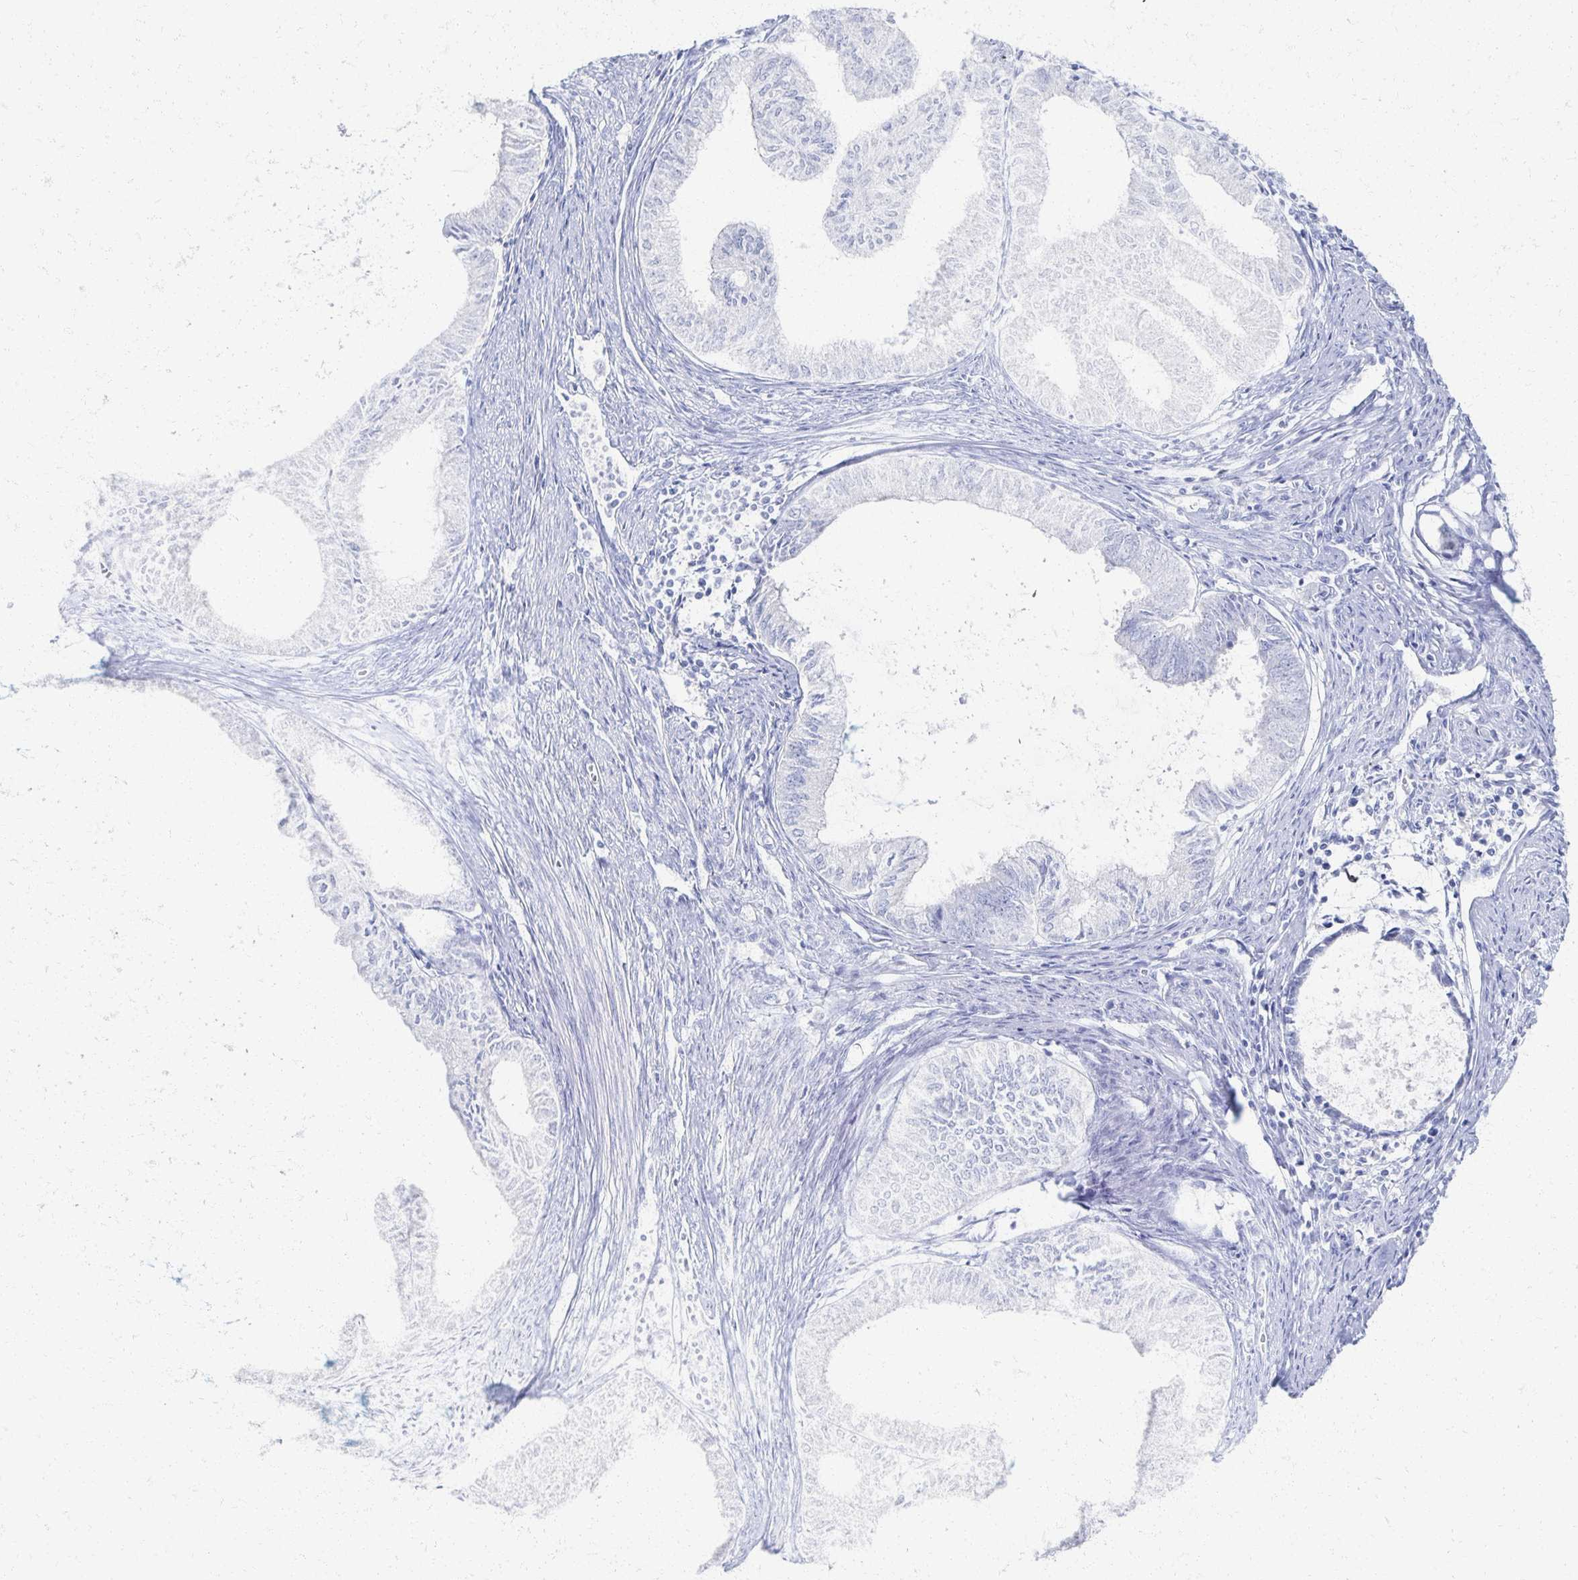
{"staining": {"intensity": "negative", "quantity": "none", "location": "none"}, "tissue": "endometrial cancer", "cell_type": "Tumor cells", "image_type": "cancer", "snomed": [{"axis": "morphology", "description": "Adenocarcinoma, NOS"}, {"axis": "topography", "description": "Endometrium"}], "caption": "Endometrial cancer stained for a protein using IHC demonstrates no expression tumor cells.", "gene": "PRR20A", "patient": {"sex": "female", "age": 86}}